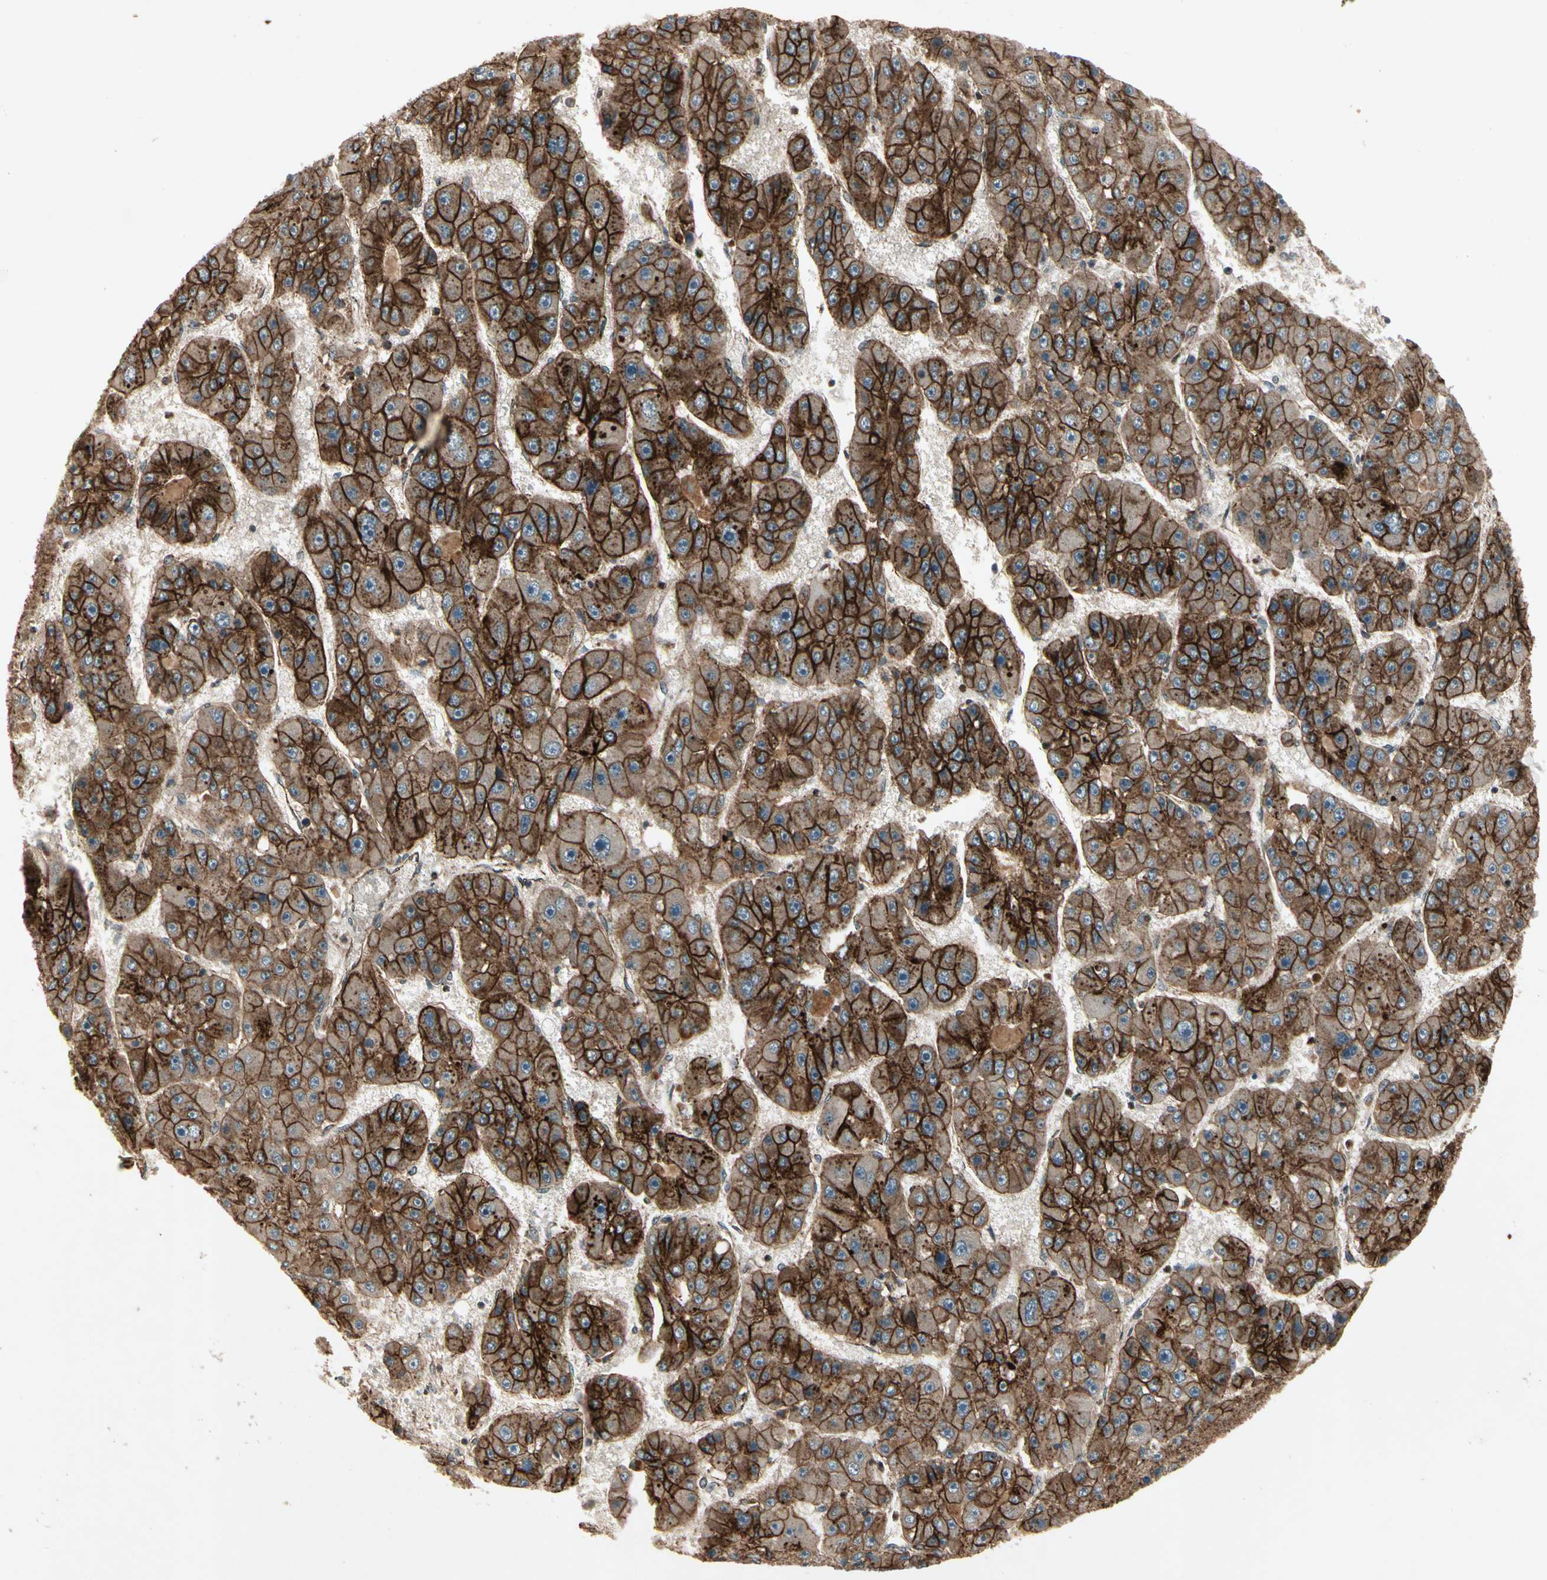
{"staining": {"intensity": "strong", "quantity": ">75%", "location": "cytoplasmic/membranous"}, "tissue": "liver cancer", "cell_type": "Tumor cells", "image_type": "cancer", "snomed": [{"axis": "morphology", "description": "Carcinoma, Hepatocellular, NOS"}, {"axis": "topography", "description": "Liver"}], "caption": "Immunohistochemistry (IHC) micrograph of human hepatocellular carcinoma (liver) stained for a protein (brown), which shows high levels of strong cytoplasmic/membranous staining in approximately >75% of tumor cells.", "gene": "FLOT1", "patient": {"sex": "female", "age": 61}}